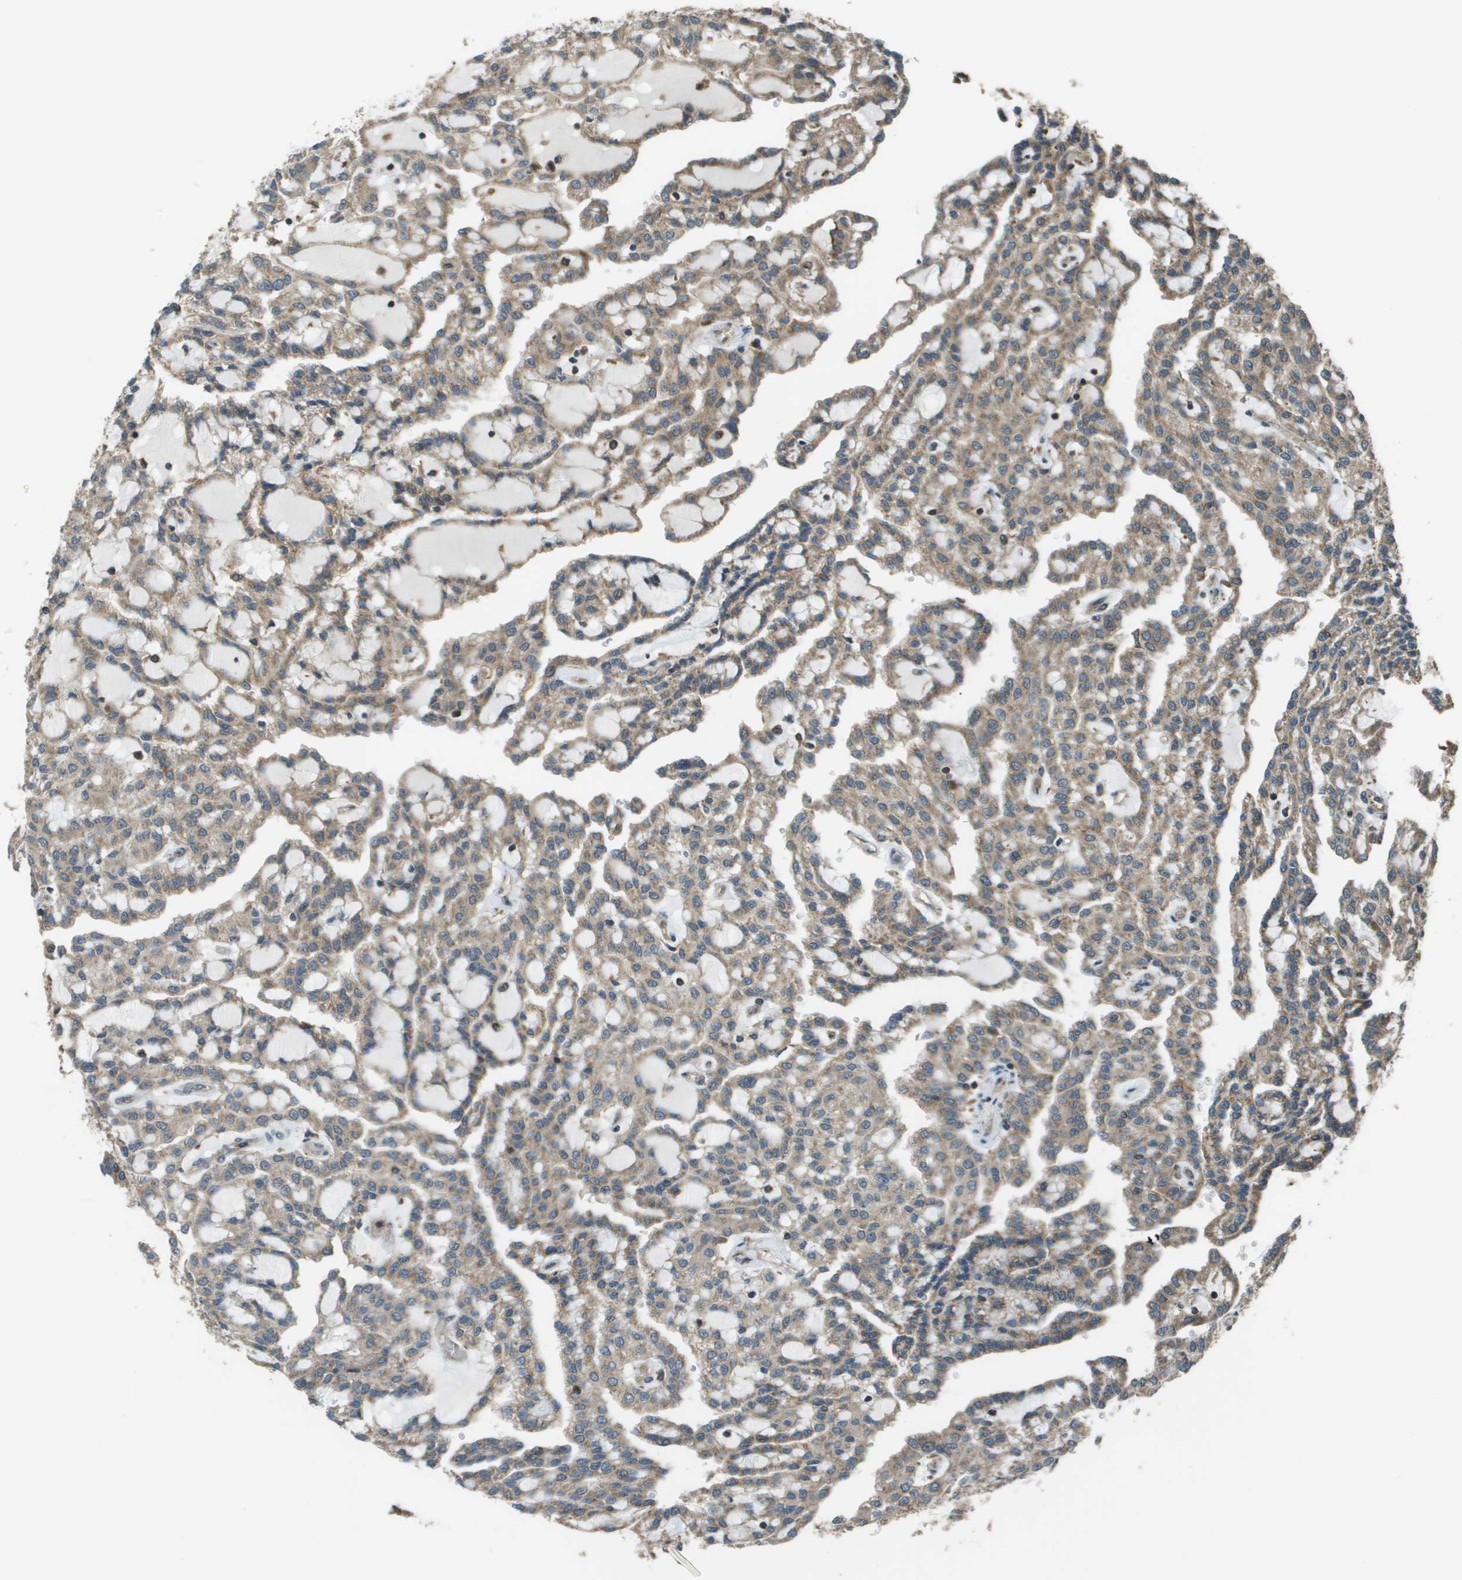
{"staining": {"intensity": "moderate", "quantity": ">75%", "location": "cytoplasmic/membranous"}, "tissue": "renal cancer", "cell_type": "Tumor cells", "image_type": "cancer", "snomed": [{"axis": "morphology", "description": "Adenocarcinoma, NOS"}, {"axis": "topography", "description": "Kidney"}], "caption": "Protein staining of renal adenocarcinoma tissue shows moderate cytoplasmic/membranous staining in about >75% of tumor cells. The protein is stained brown, and the nuclei are stained in blue (DAB (3,3'-diaminobenzidine) IHC with brightfield microscopy, high magnification).", "gene": "PLPBP", "patient": {"sex": "male", "age": 63}}